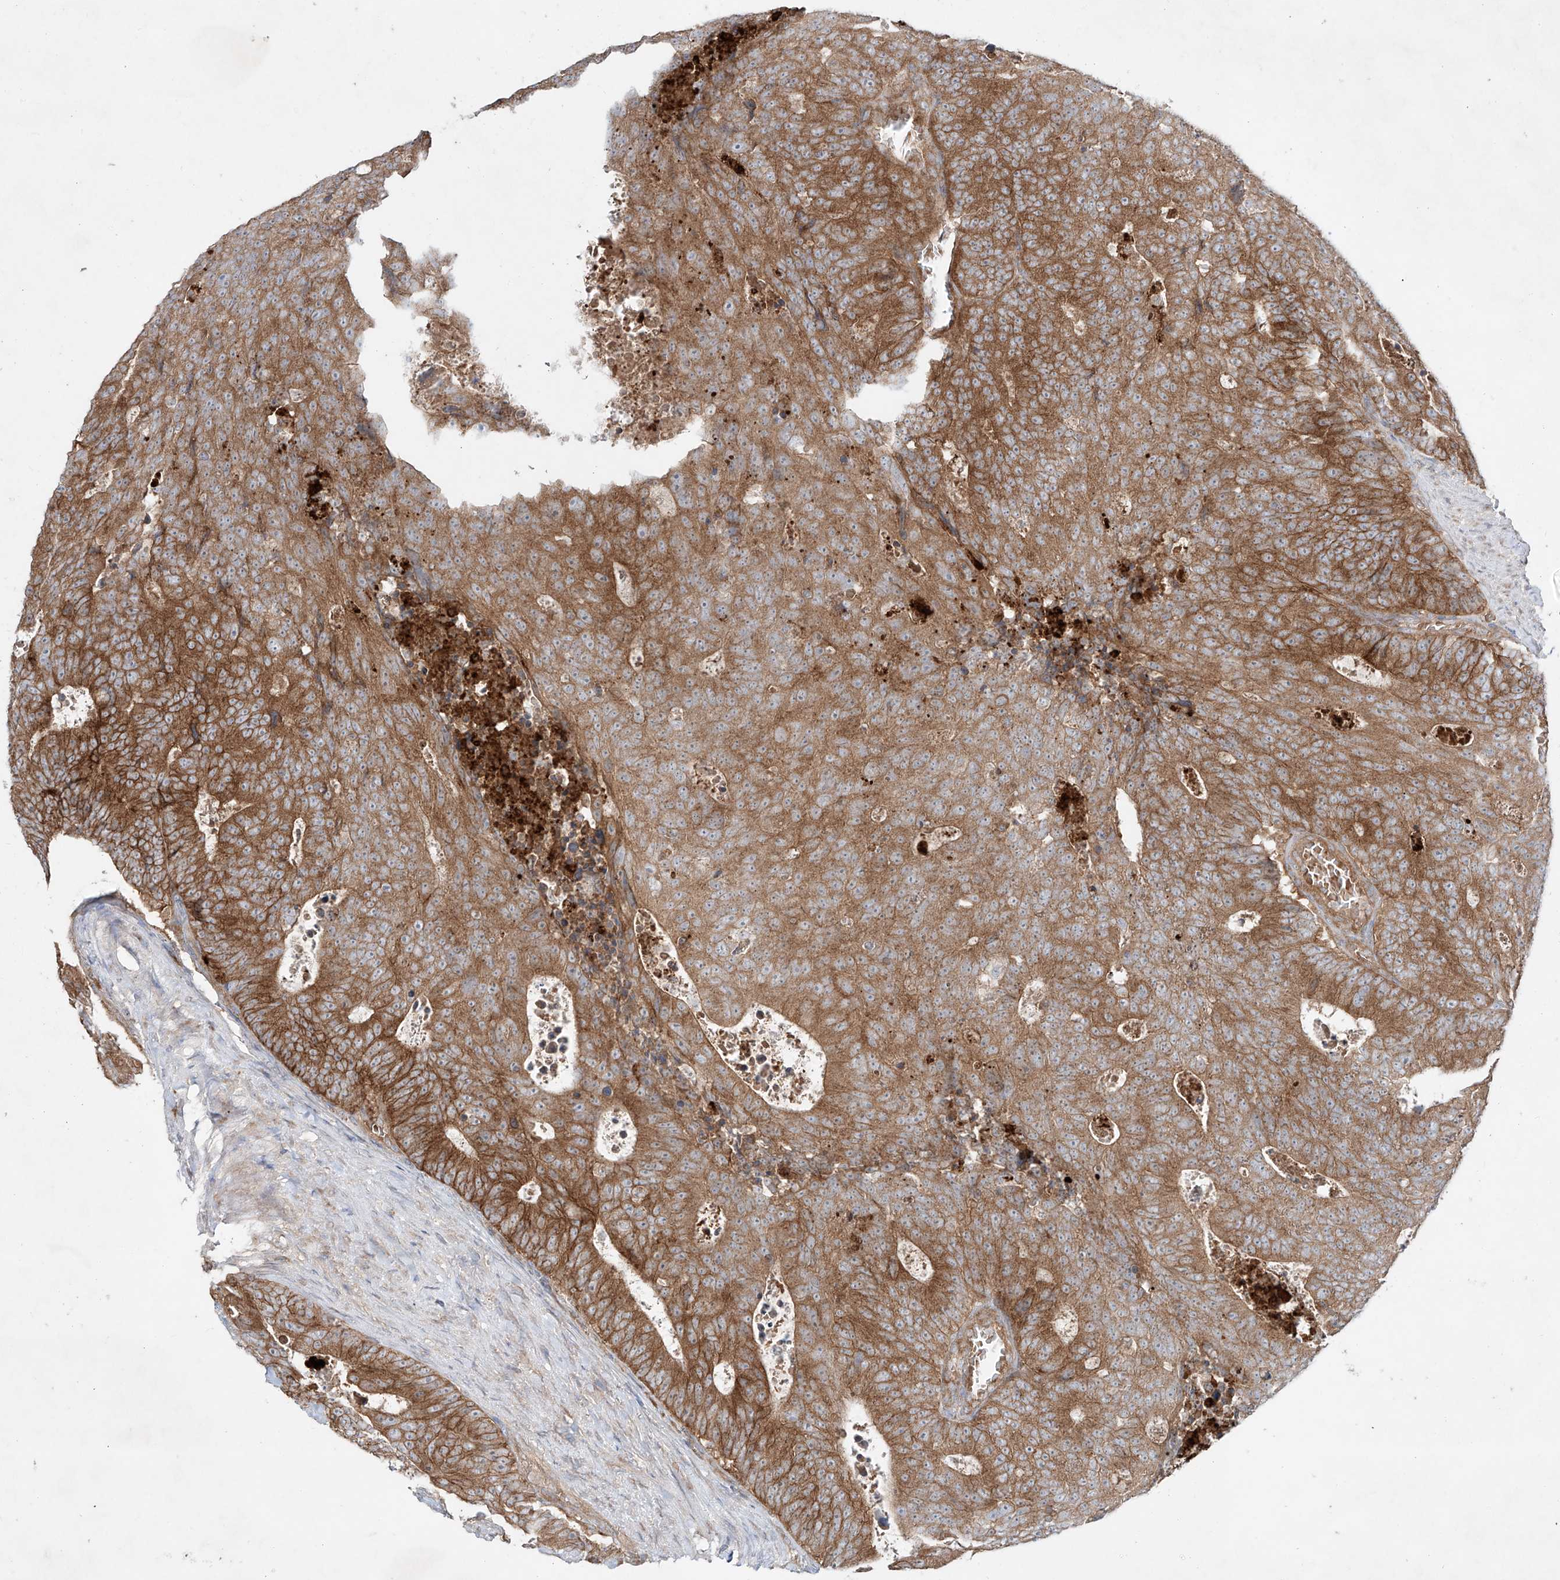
{"staining": {"intensity": "strong", "quantity": ">75%", "location": "cytoplasmic/membranous"}, "tissue": "colorectal cancer", "cell_type": "Tumor cells", "image_type": "cancer", "snomed": [{"axis": "morphology", "description": "Adenocarcinoma, NOS"}, {"axis": "topography", "description": "Colon"}], "caption": "A brown stain shows strong cytoplasmic/membranous staining of a protein in human colorectal cancer tumor cells.", "gene": "TJAP1", "patient": {"sex": "male", "age": 87}}